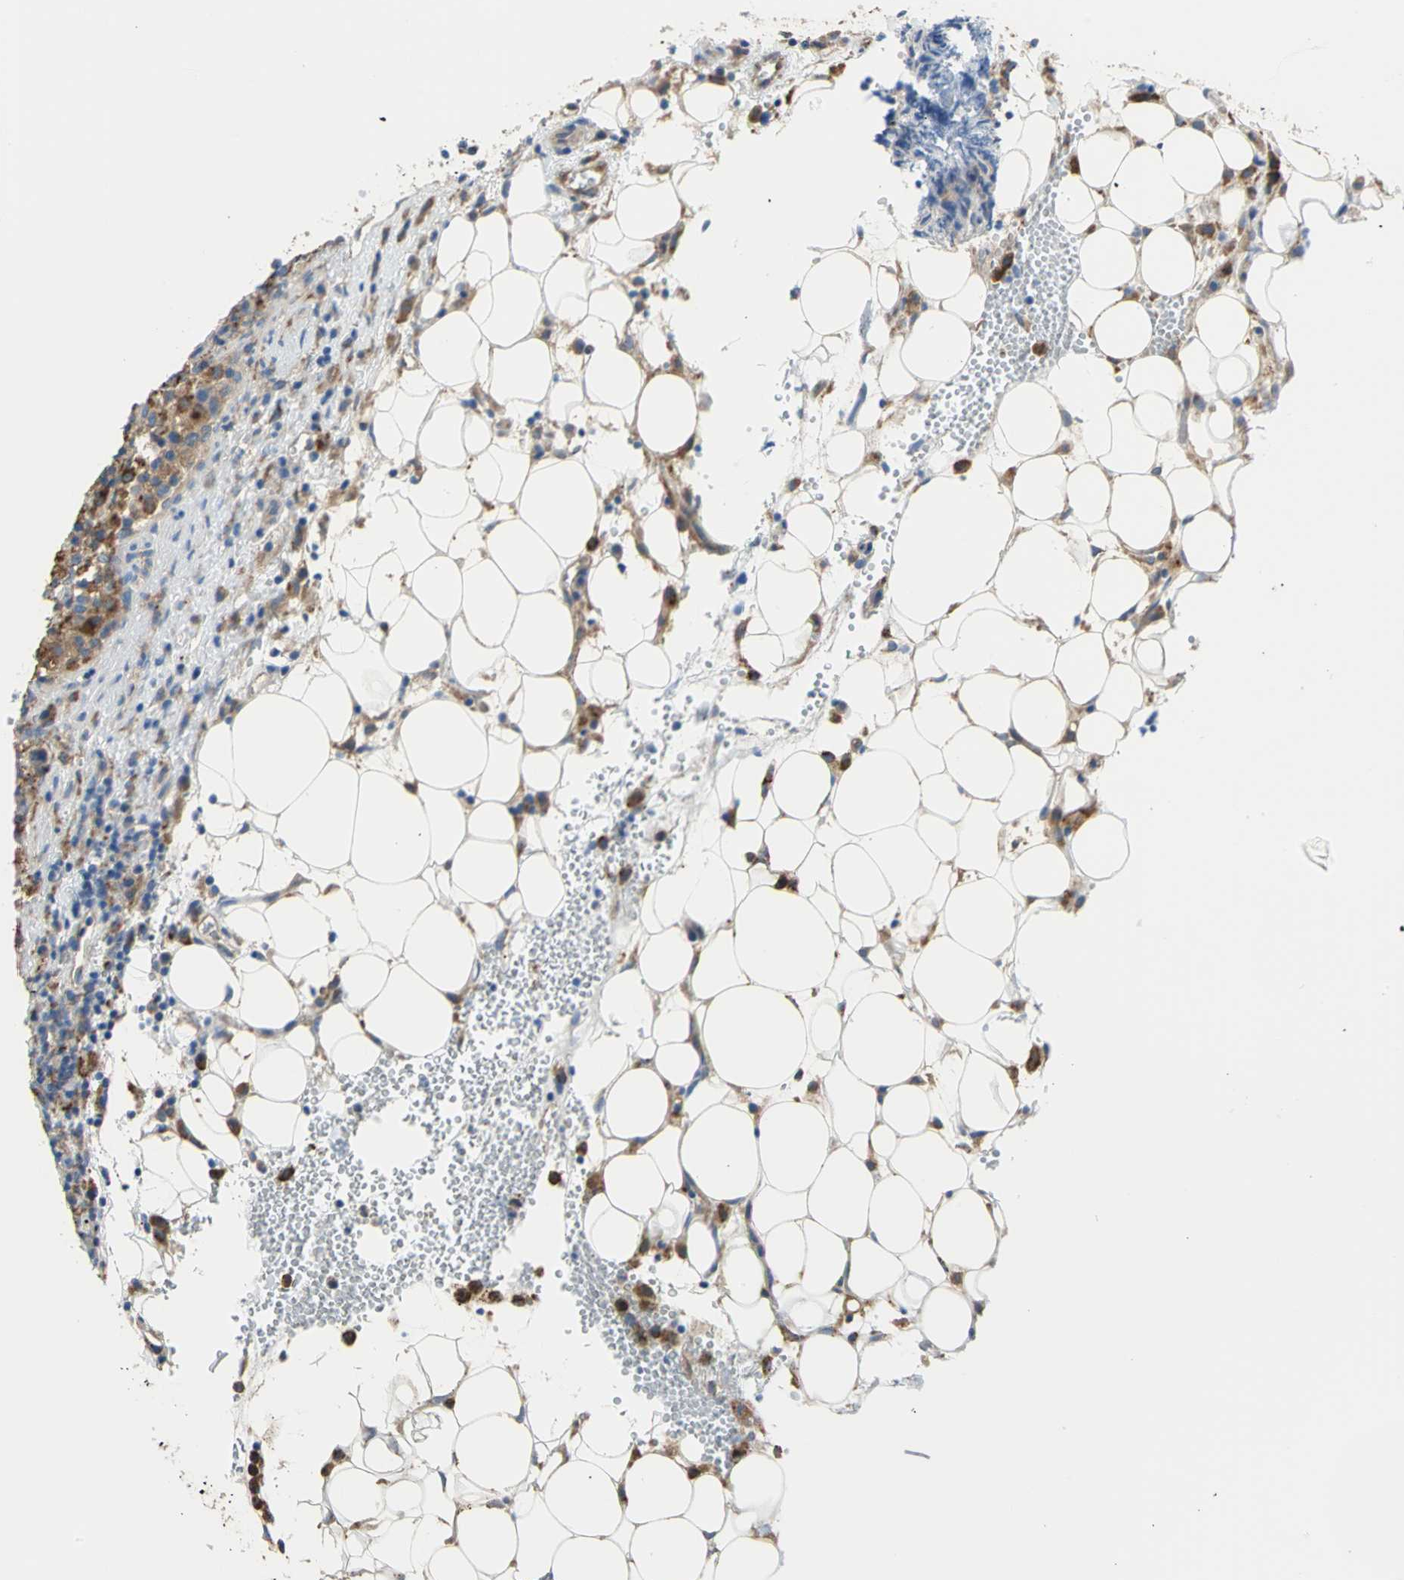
{"staining": {"intensity": "negative", "quantity": "none", "location": "none"}, "tissue": "lymphoma", "cell_type": "Tumor cells", "image_type": "cancer", "snomed": [{"axis": "morphology", "description": "Hodgkin's disease, NOS"}, {"axis": "topography", "description": "Lymph node"}], "caption": "Immunohistochemical staining of human Hodgkin's disease demonstrates no significant positivity in tumor cells.", "gene": "DIAPH2", "patient": {"sex": "male", "age": 65}}